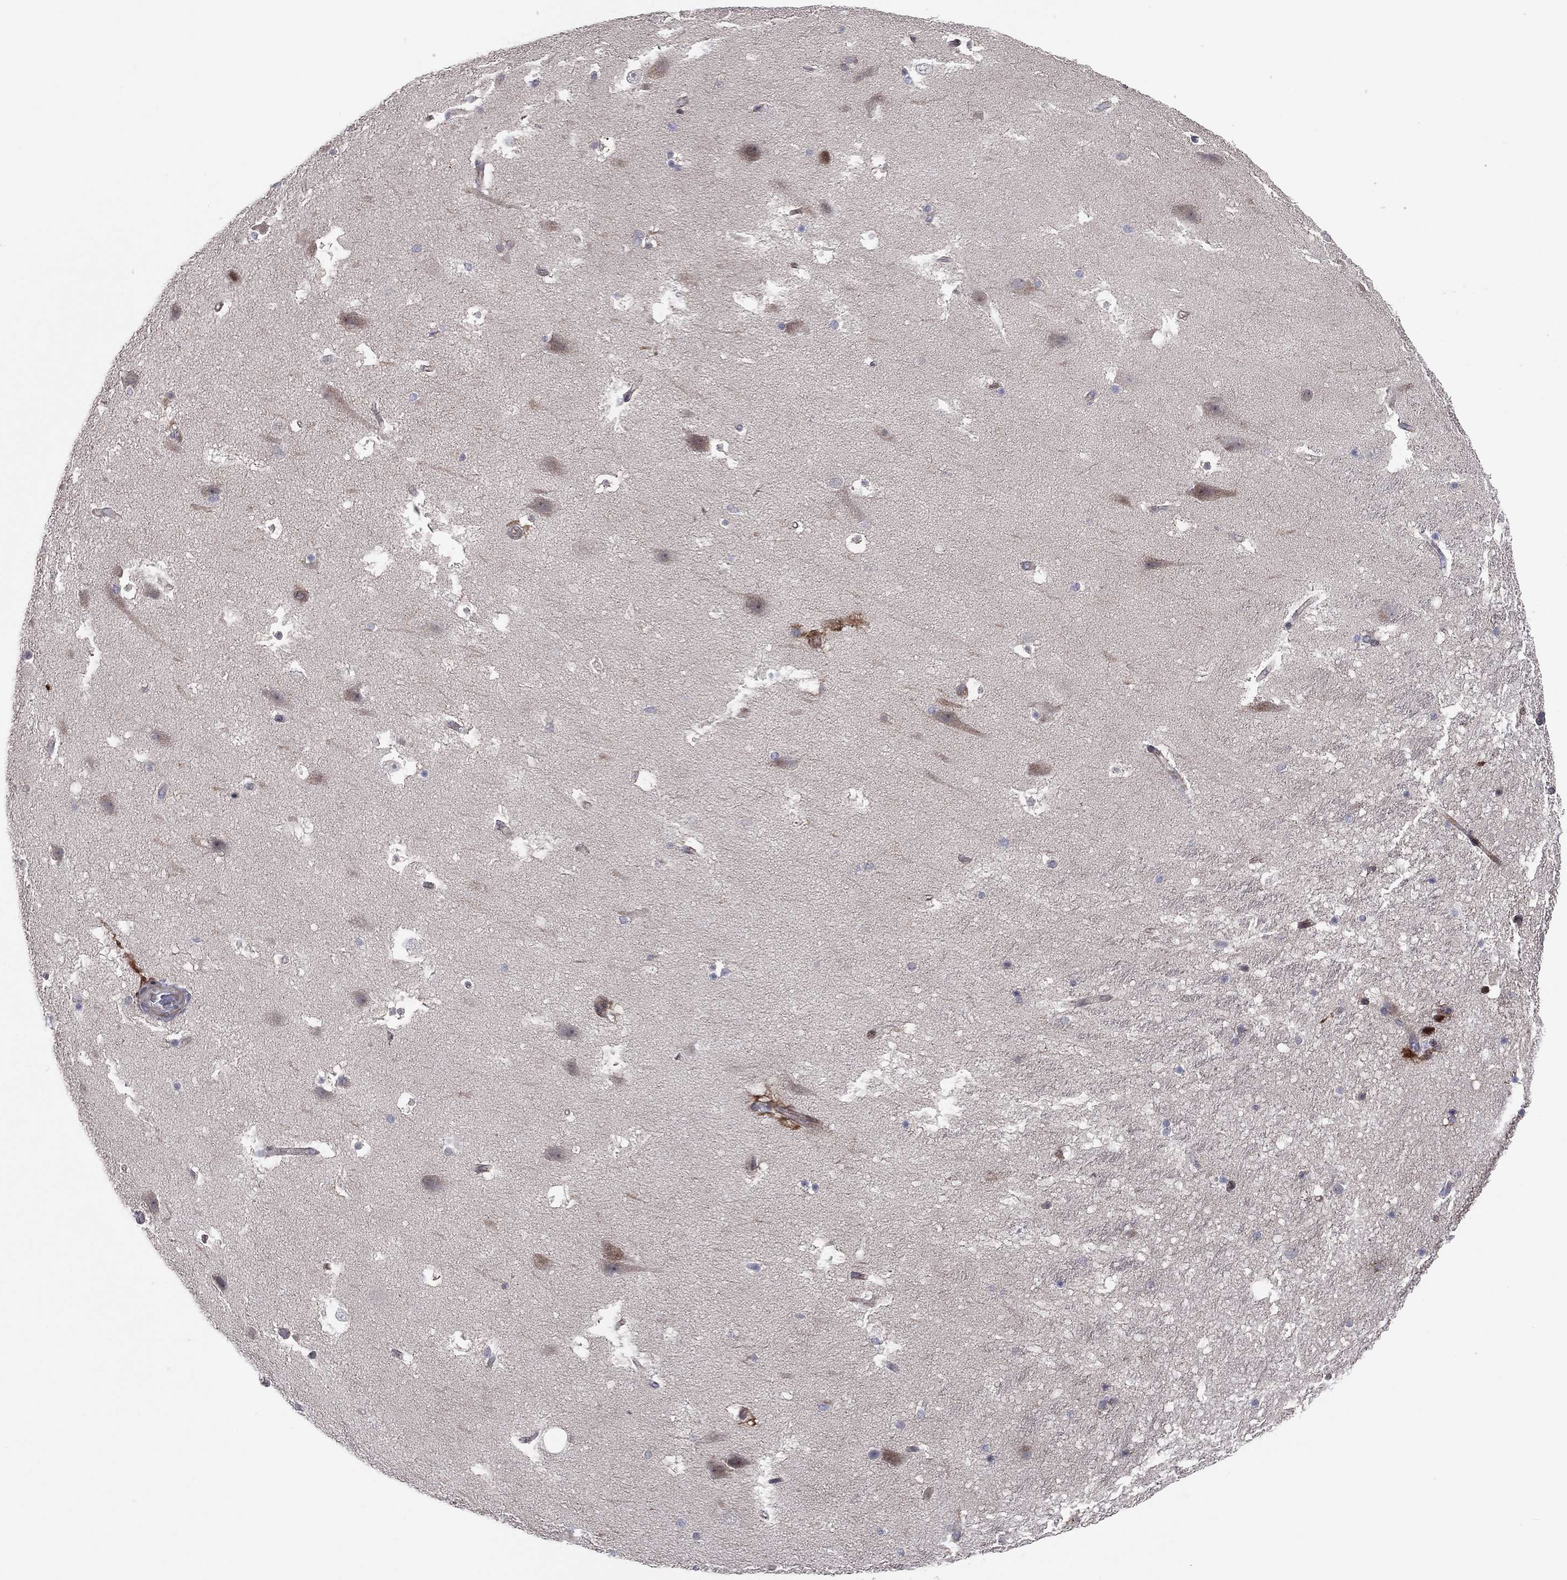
{"staining": {"intensity": "negative", "quantity": "none", "location": "none"}, "tissue": "hippocampus", "cell_type": "Glial cells", "image_type": "normal", "snomed": [{"axis": "morphology", "description": "Normal tissue, NOS"}, {"axis": "topography", "description": "Hippocampus"}], "caption": "IHC histopathology image of normal hippocampus: human hippocampus stained with DAB (3,3'-diaminobenzidine) shows no significant protein staining in glial cells.", "gene": "UTP14A", "patient": {"sex": "male", "age": 51}}